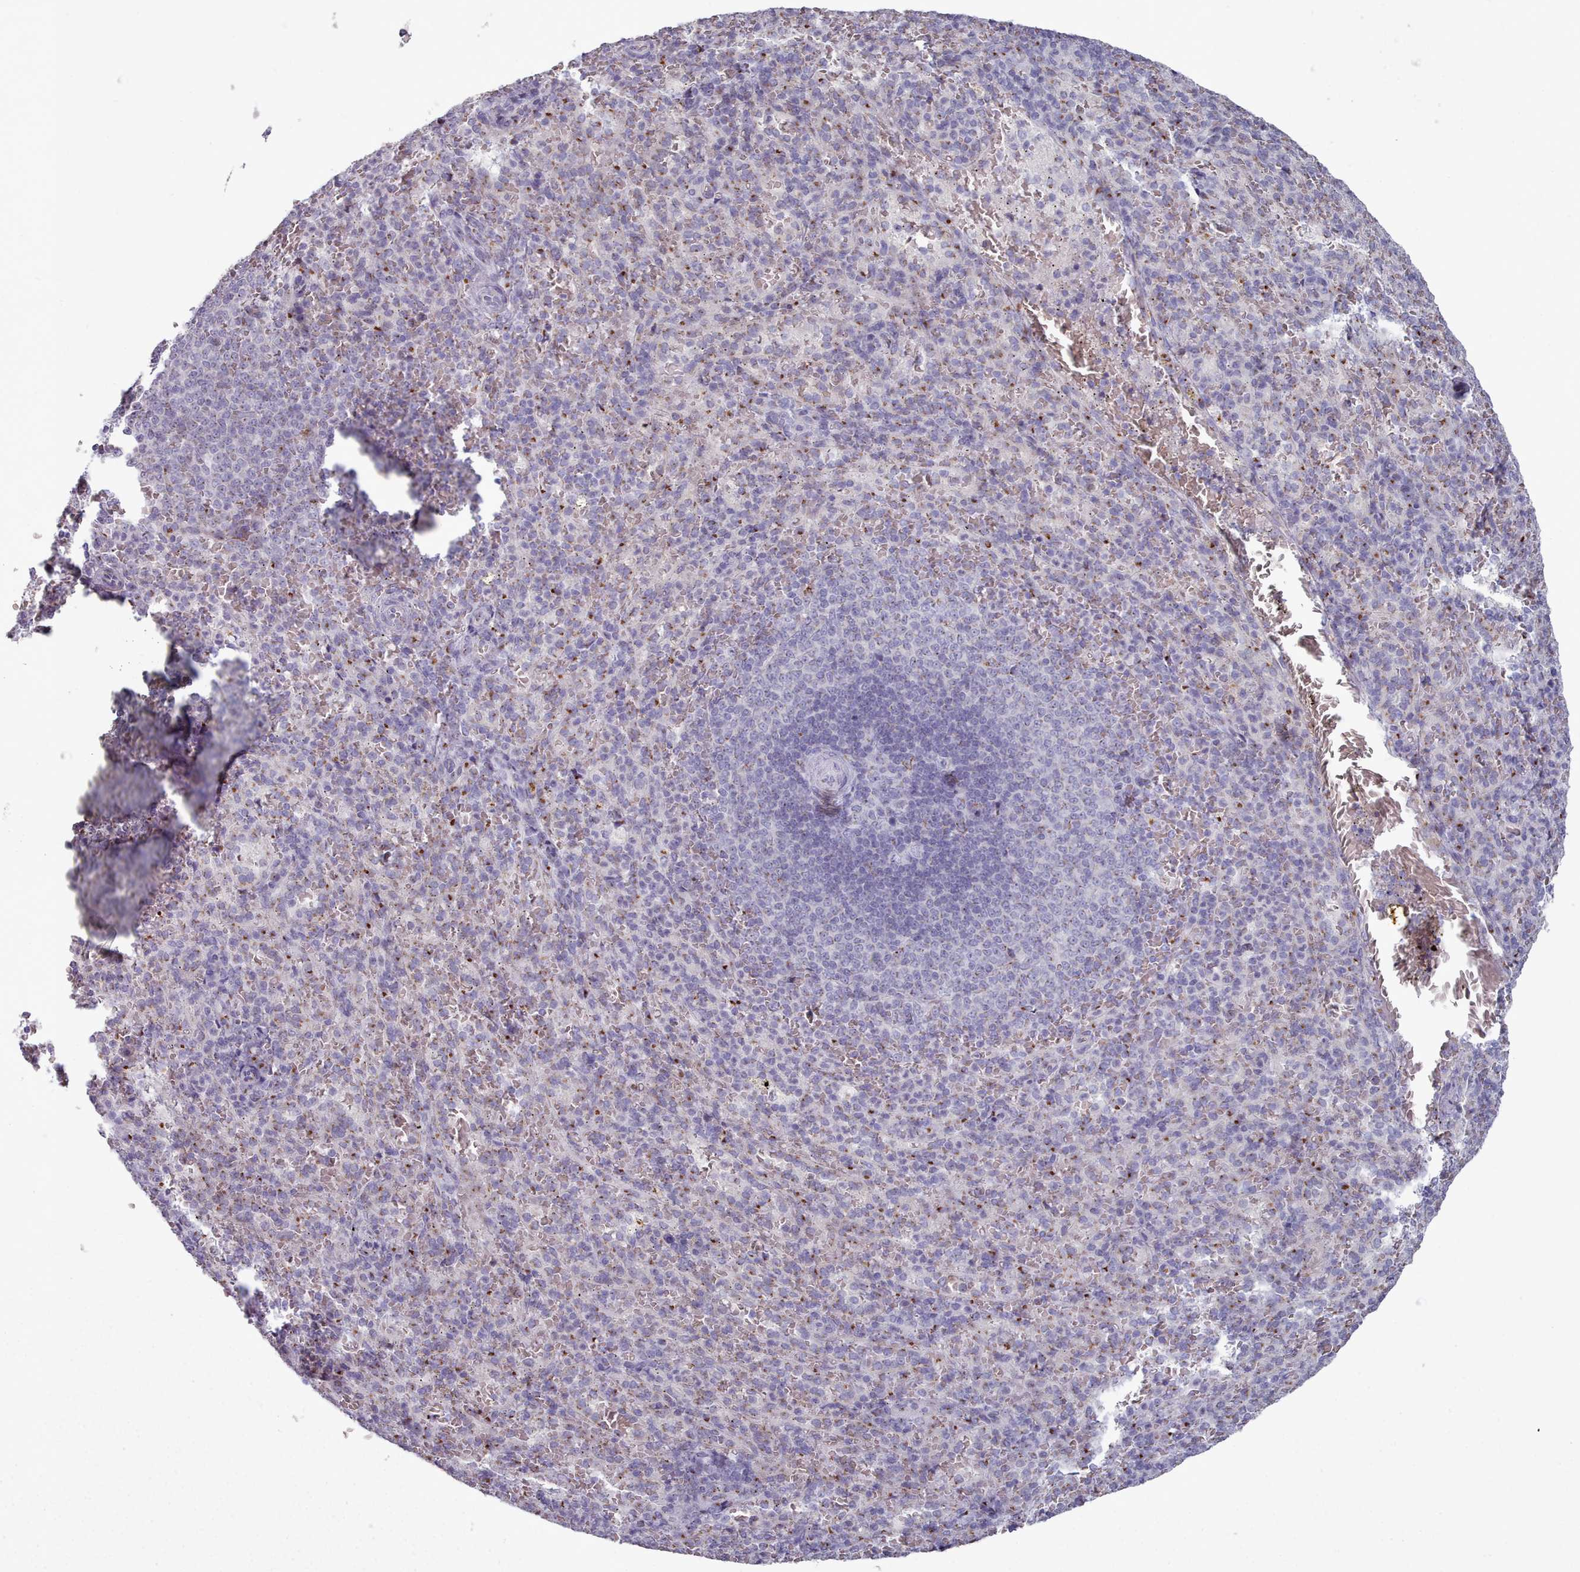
{"staining": {"intensity": "moderate", "quantity": "<25%", "location": "cytoplasmic/membranous"}, "tissue": "spleen", "cell_type": "Cells in red pulp", "image_type": "normal", "snomed": [{"axis": "morphology", "description": "Normal tissue, NOS"}, {"axis": "topography", "description": "Spleen"}], "caption": "High-magnification brightfield microscopy of benign spleen stained with DAB (3,3'-diaminobenzidine) (brown) and counterstained with hematoxylin (blue). cells in red pulp exhibit moderate cytoplasmic/membranous positivity is identified in about<25% of cells.", "gene": "MAN1B1", "patient": {"sex": "female", "age": 21}}